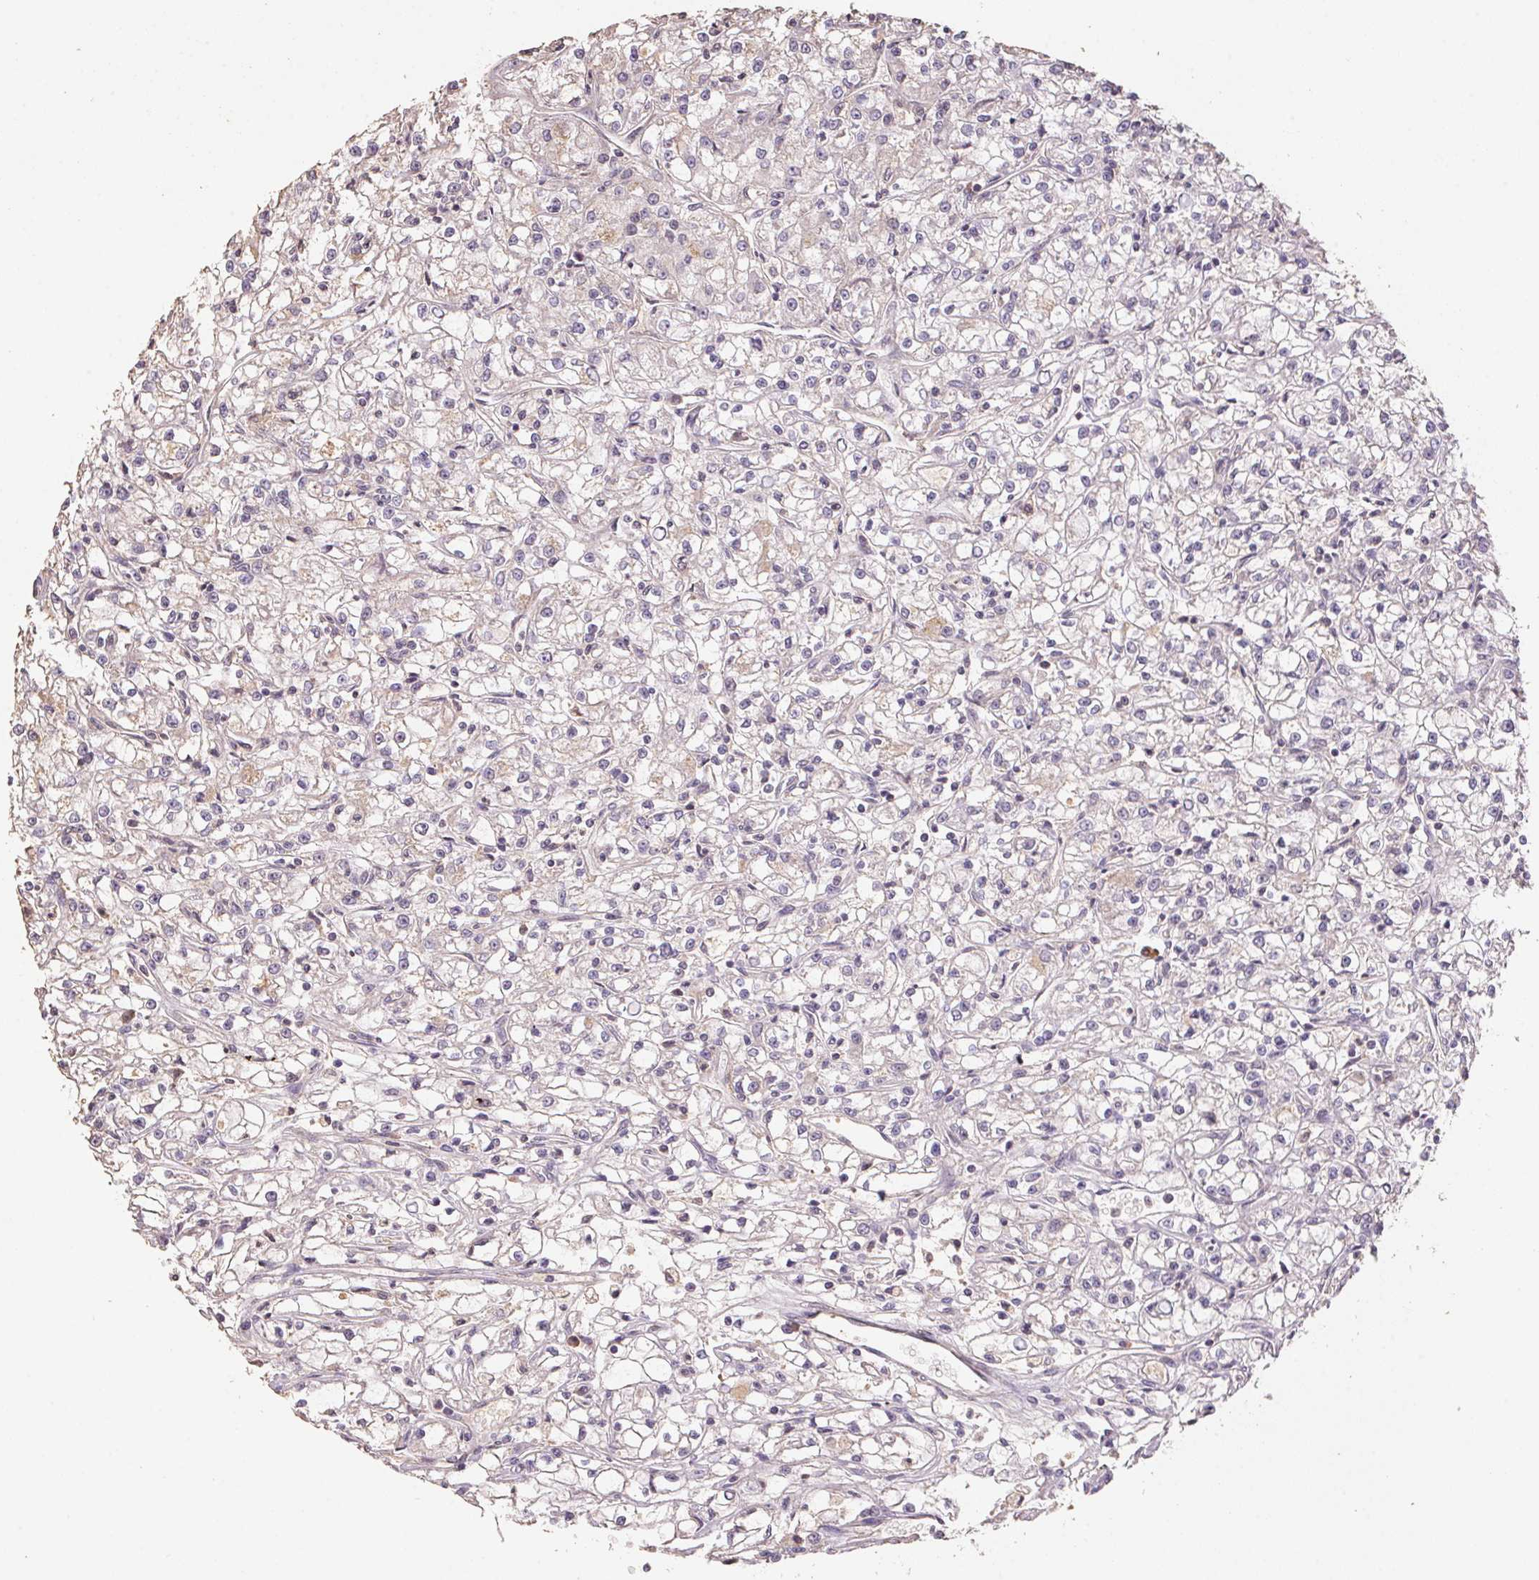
{"staining": {"intensity": "negative", "quantity": "none", "location": "none"}, "tissue": "renal cancer", "cell_type": "Tumor cells", "image_type": "cancer", "snomed": [{"axis": "morphology", "description": "Adenocarcinoma, NOS"}, {"axis": "topography", "description": "Kidney"}], "caption": "IHC micrograph of neoplastic tissue: renal adenocarcinoma stained with DAB reveals no significant protein positivity in tumor cells.", "gene": "CENPF", "patient": {"sex": "female", "age": 59}}